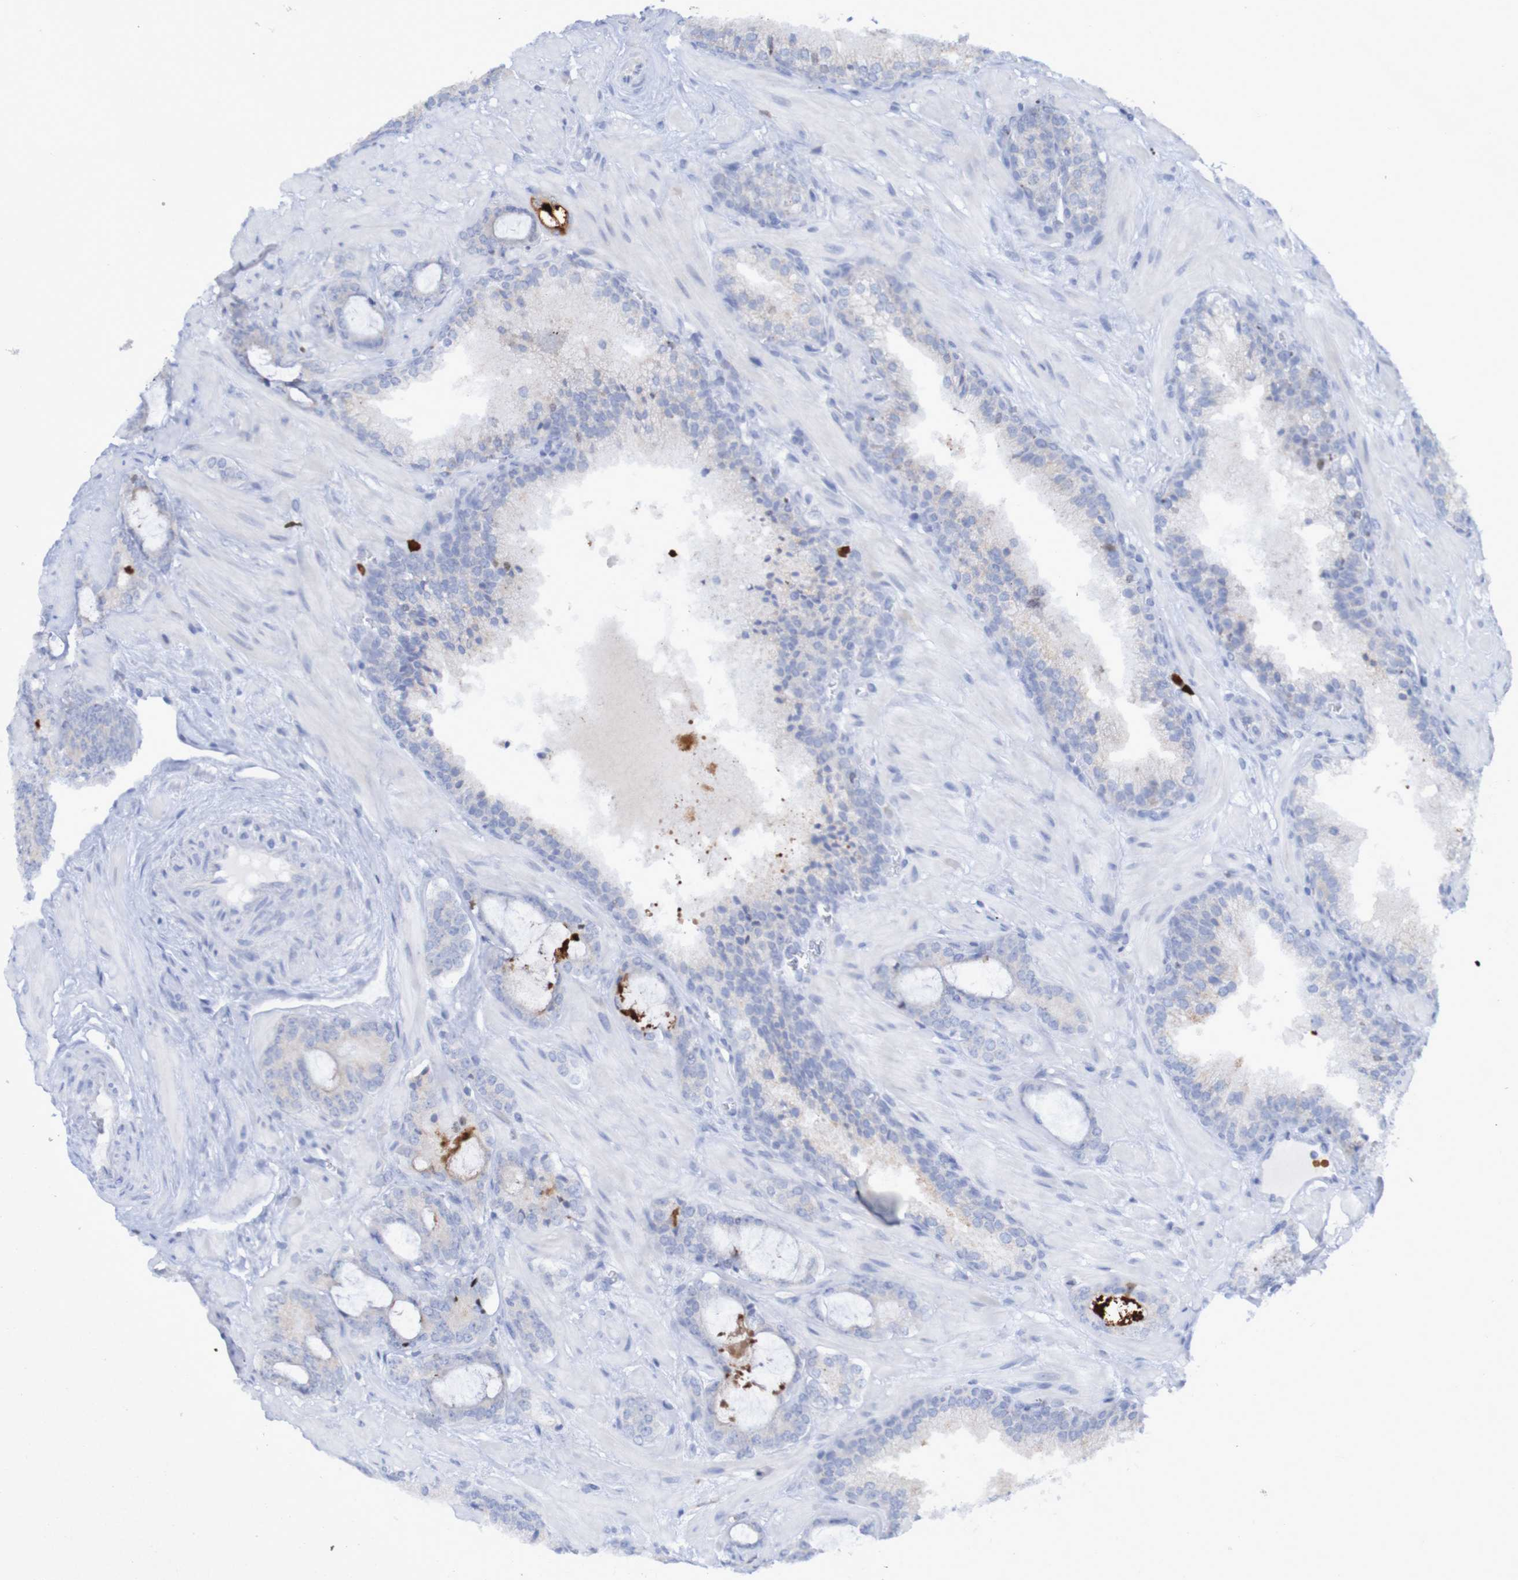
{"staining": {"intensity": "negative", "quantity": "none", "location": "none"}, "tissue": "prostate cancer", "cell_type": "Tumor cells", "image_type": "cancer", "snomed": [{"axis": "morphology", "description": "Adenocarcinoma, Low grade"}, {"axis": "topography", "description": "Prostate"}], "caption": "IHC photomicrograph of neoplastic tissue: human prostate low-grade adenocarcinoma stained with DAB shows no significant protein staining in tumor cells.", "gene": "PARP4", "patient": {"sex": "male", "age": 63}}